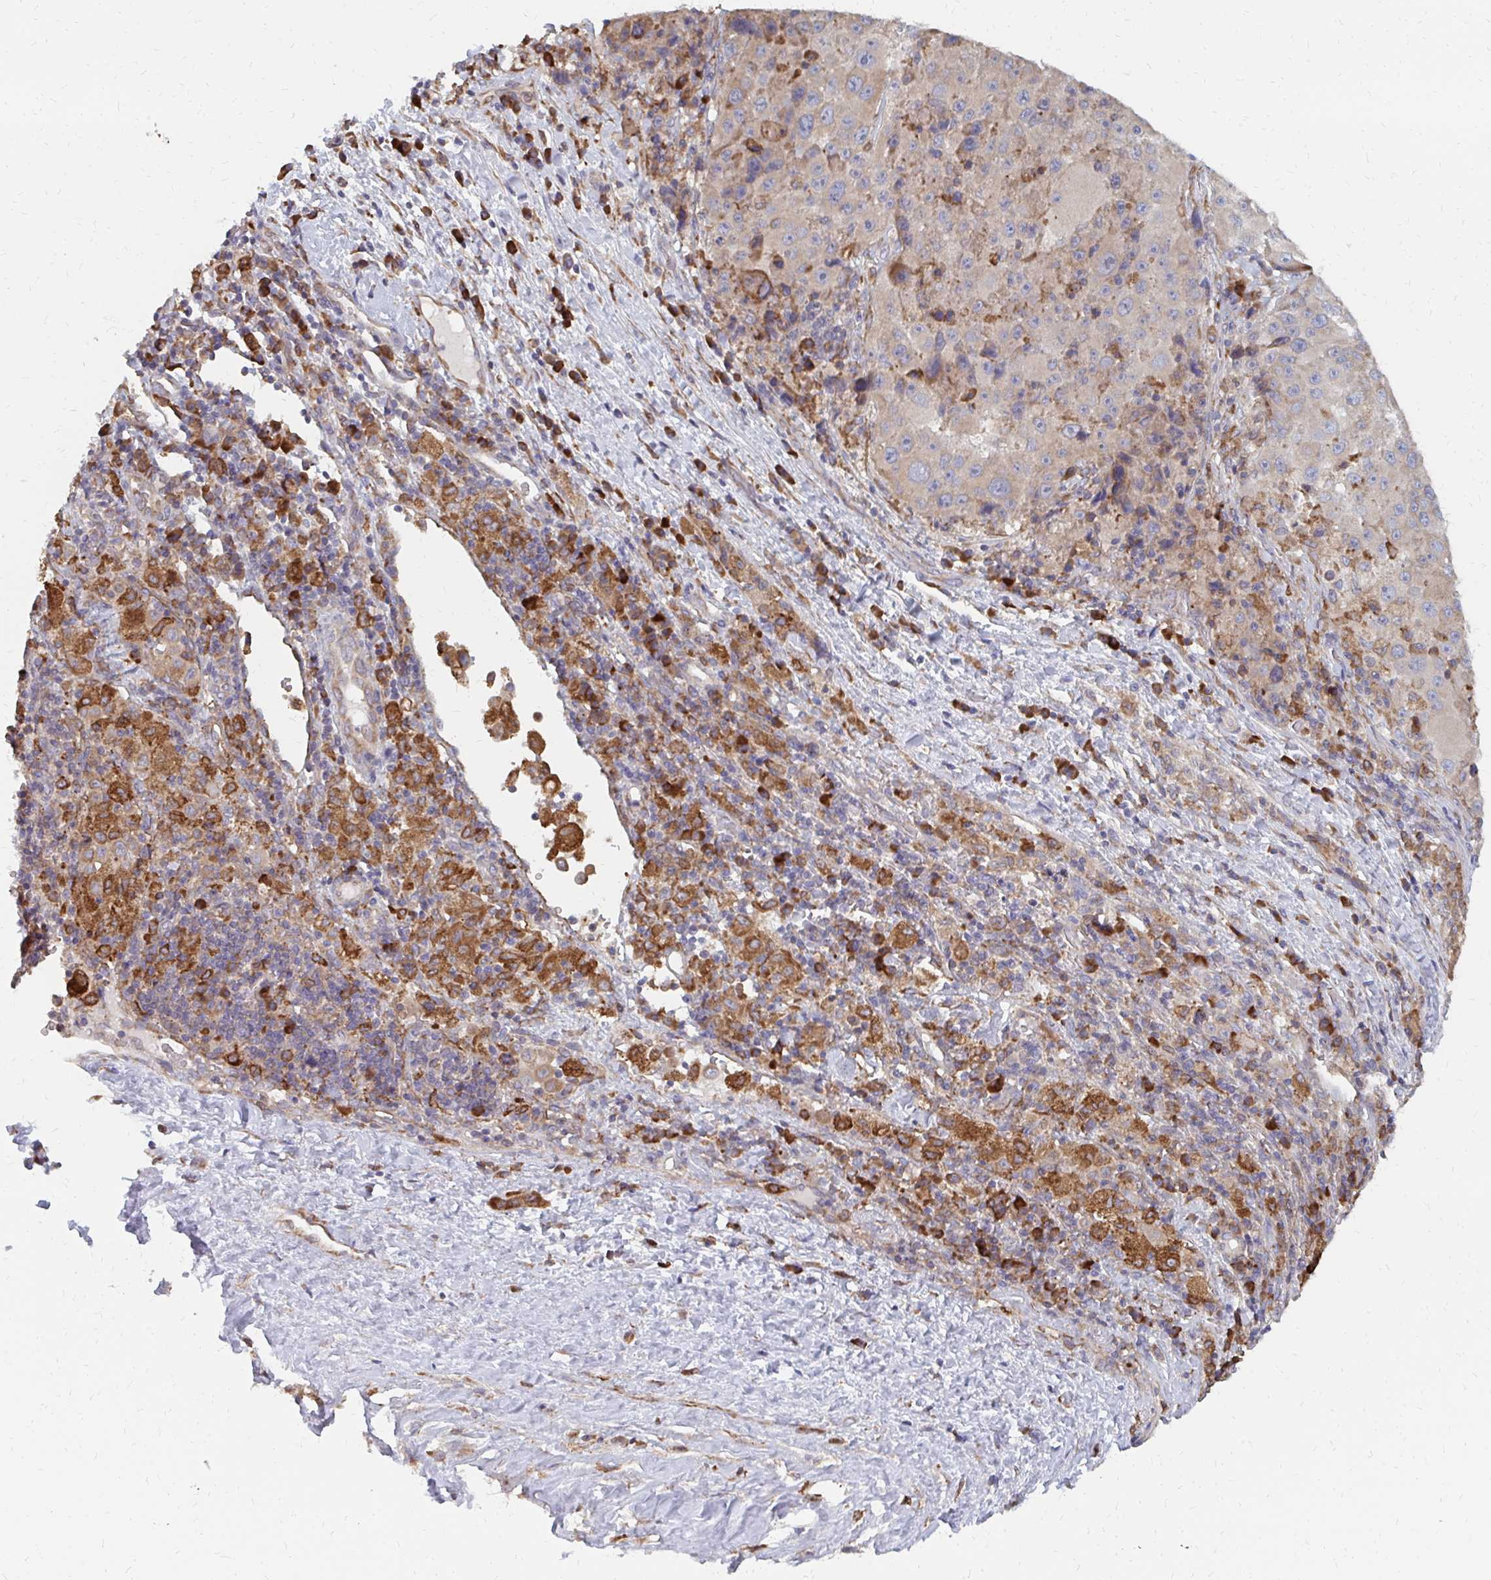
{"staining": {"intensity": "weak", "quantity": "<25%", "location": "cytoplasmic/membranous"}, "tissue": "melanoma", "cell_type": "Tumor cells", "image_type": "cancer", "snomed": [{"axis": "morphology", "description": "Malignant melanoma, Metastatic site"}, {"axis": "topography", "description": "Lymph node"}], "caption": "Malignant melanoma (metastatic site) stained for a protein using IHC demonstrates no staining tumor cells.", "gene": "PPP1R13L", "patient": {"sex": "male", "age": 62}}